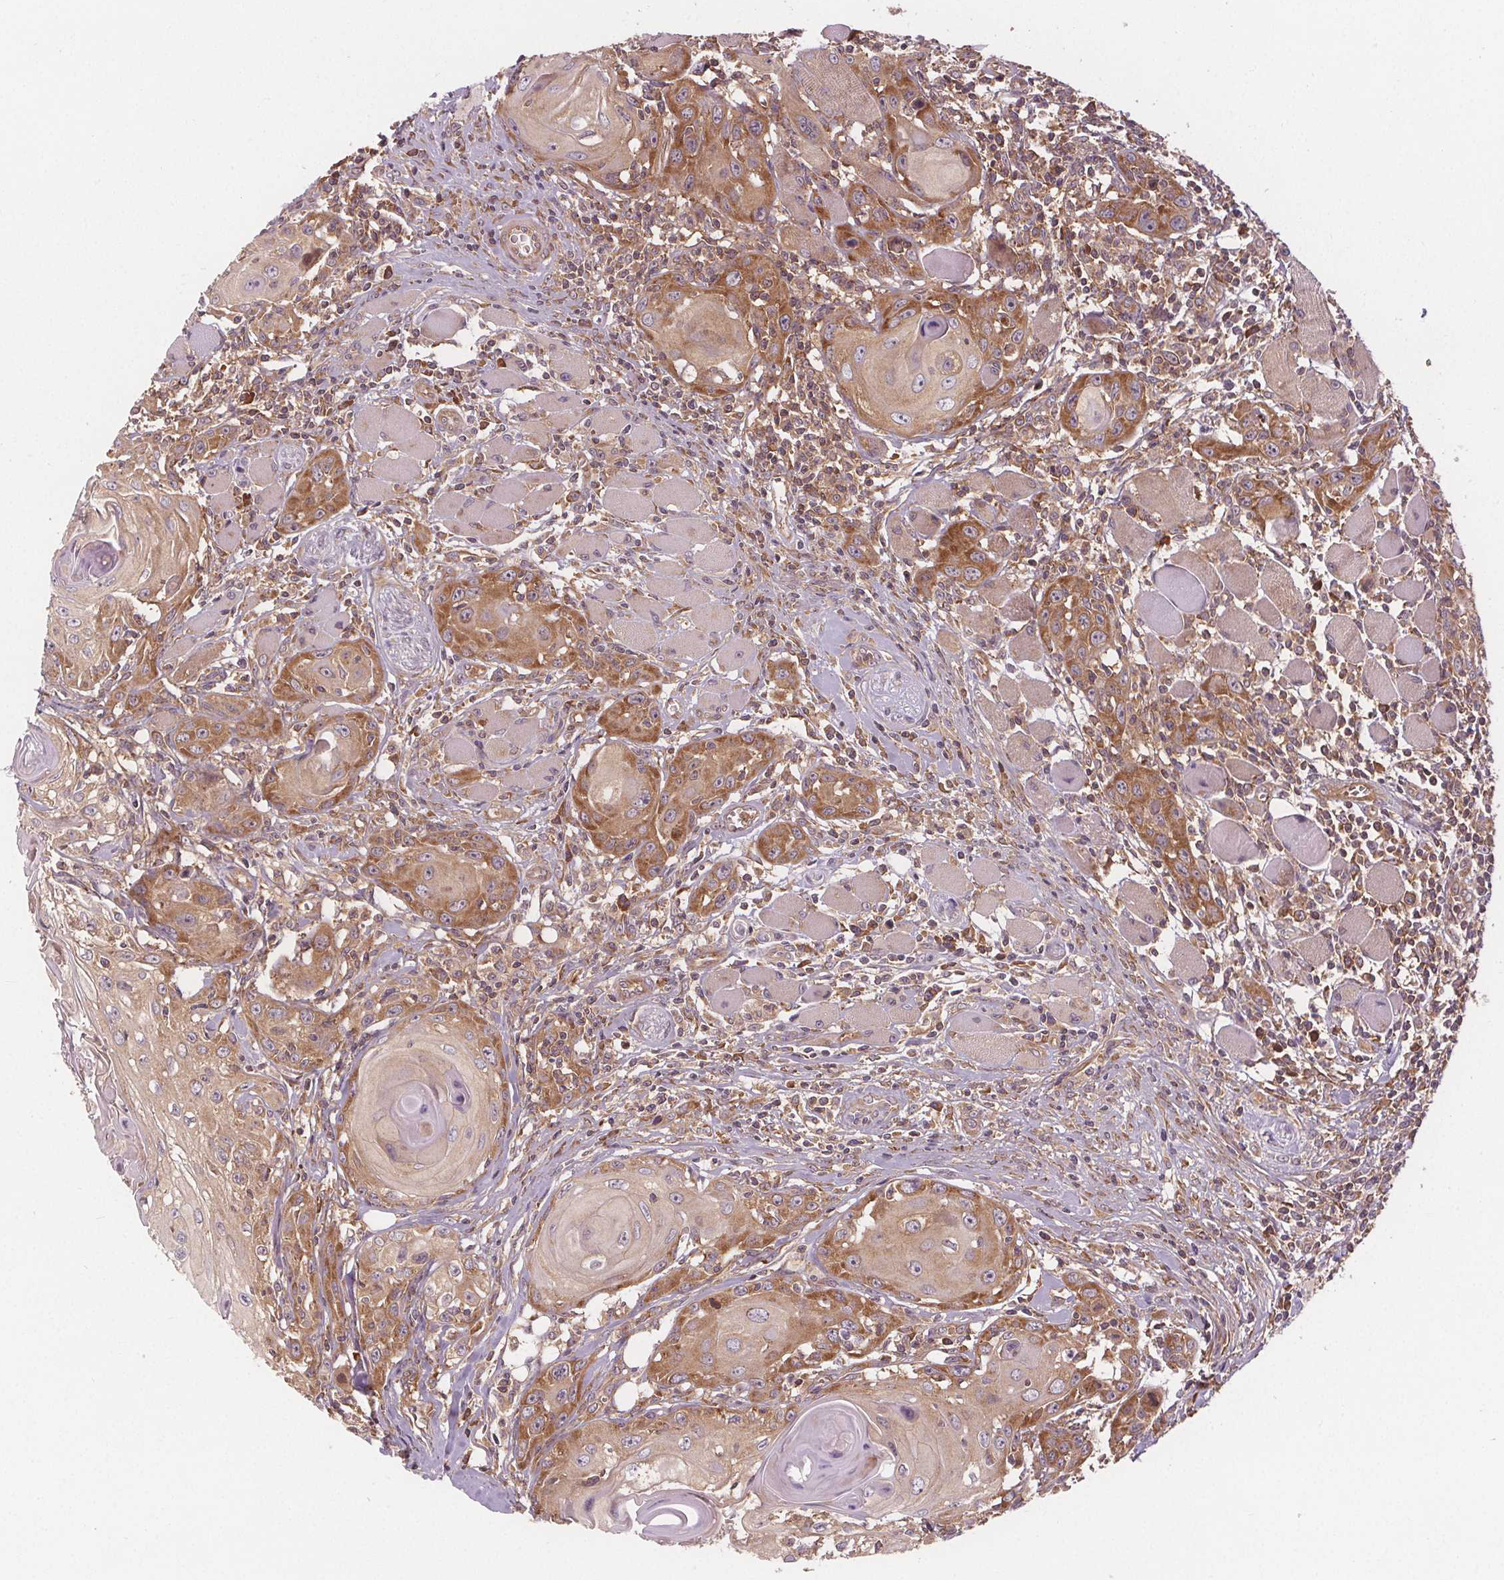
{"staining": {"intensity": "moderate", "quantity": "25%-75%", "location": "cytoplasmic/membranous"}, "tissue": "head and neck cancer", "cell_type": "Tumor cells", "image_type": "cancer", "snomed": [{"axis": "morphology", "description": "Squamous cell carcinoma, NOS"}, {"axis": "topography", "description": "Head-Neck"}], "caption": "The histopathology image exhibits a brown stain indicating the presence of a protein in the cytoplasmic/membranous of tumor cells in squamous cell carcinoma (head and neck).", "gene": "EIF3D", "patient": {"sex": "female", "age": 80}}